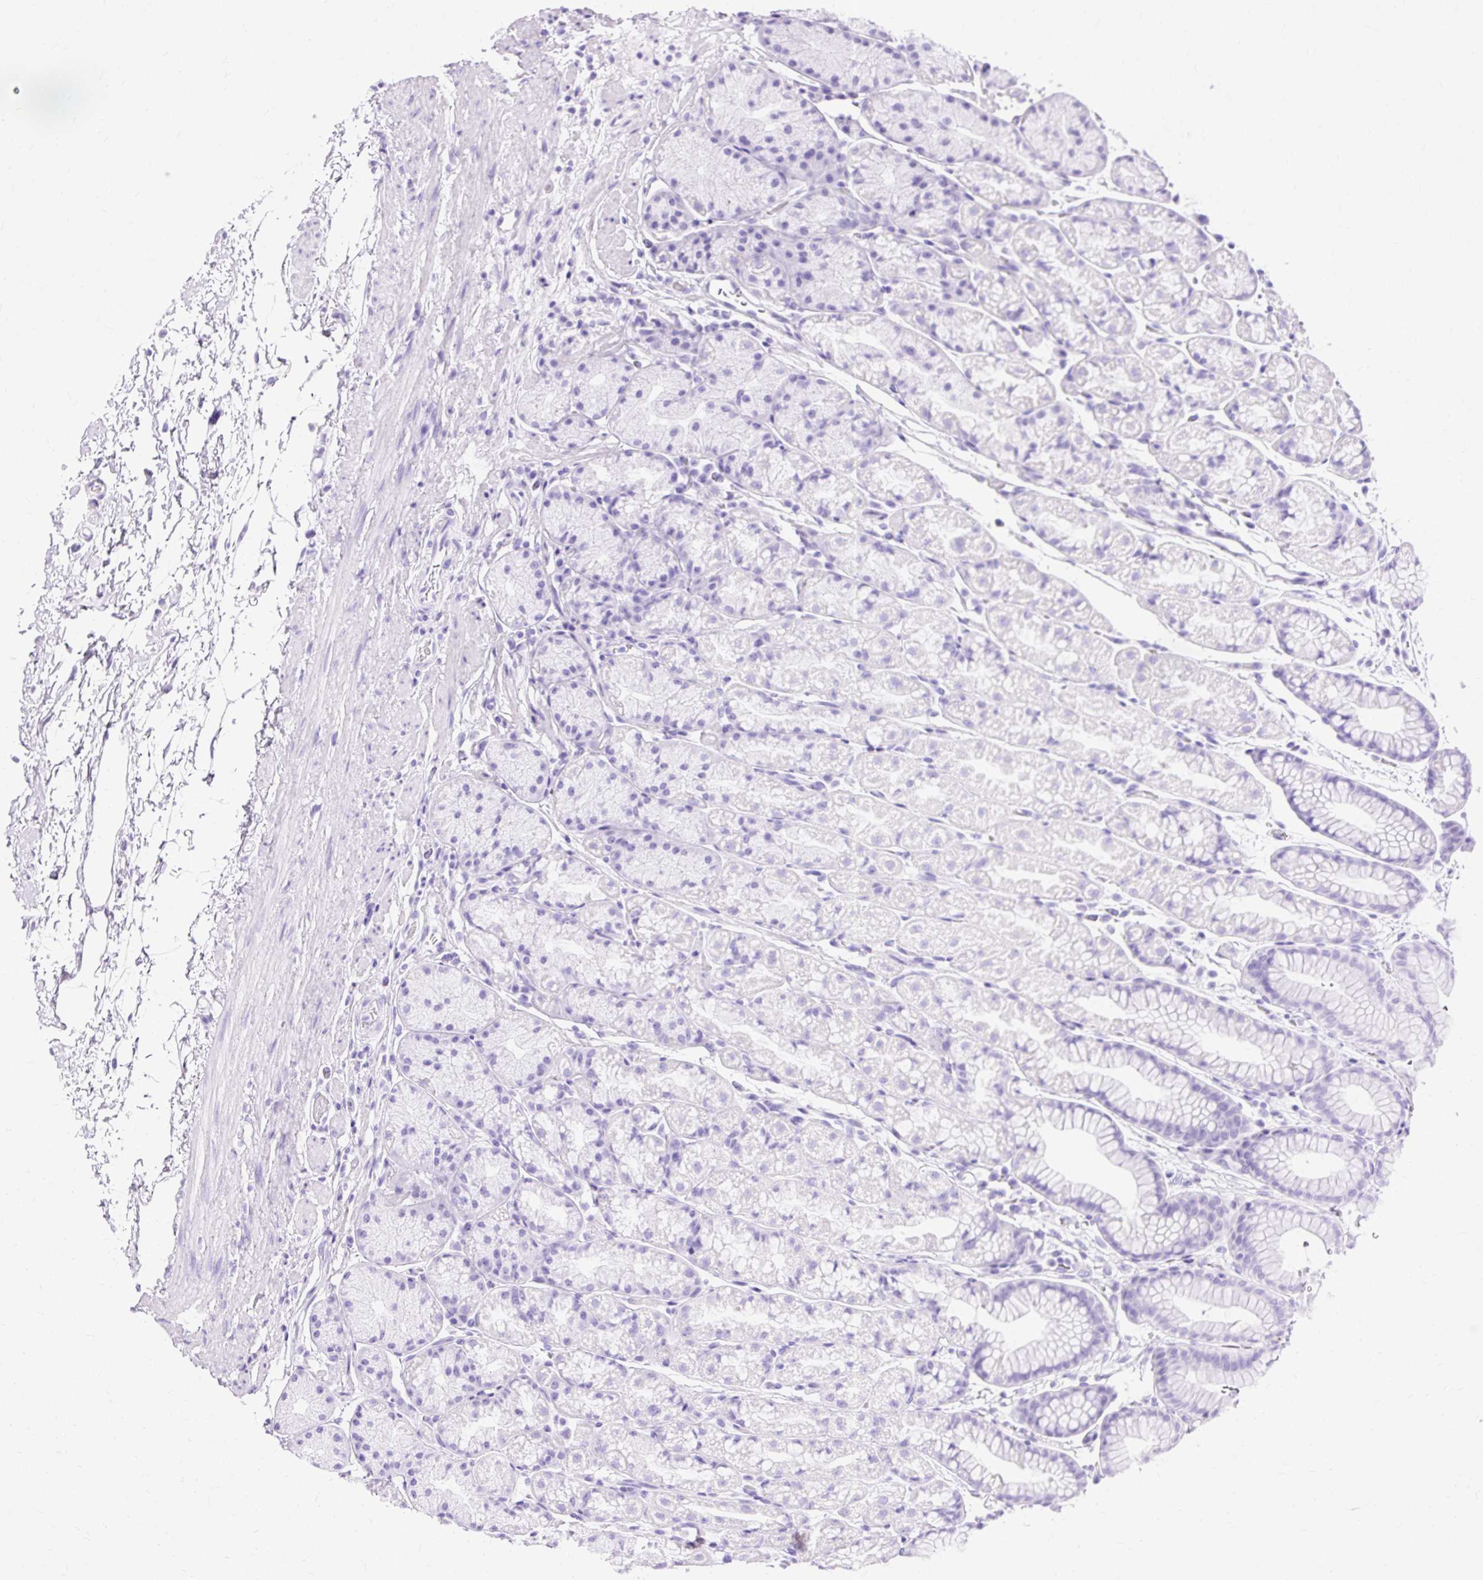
{"staining": {"intensity": "negative", "quantity": "none", "location": "none"}, "tissue": "stomach", "cell_type": "Glandular cells", "image_type": "normal", "snomed": [{"axis": "morphology", "description": "Normal tissue, NOS"}, {"axis": "topography", "description": "Stomach, lower"}], "caption": "Normal stomach was stained to show a protein in brown. There is no significant positivity in glandular cells. The staining is performed using DAB brown chromogen with nuclei counter-stained in using hematoxylin.", "gene": "SLC8A2", "patient": {"sex": "male", "age": 67}}